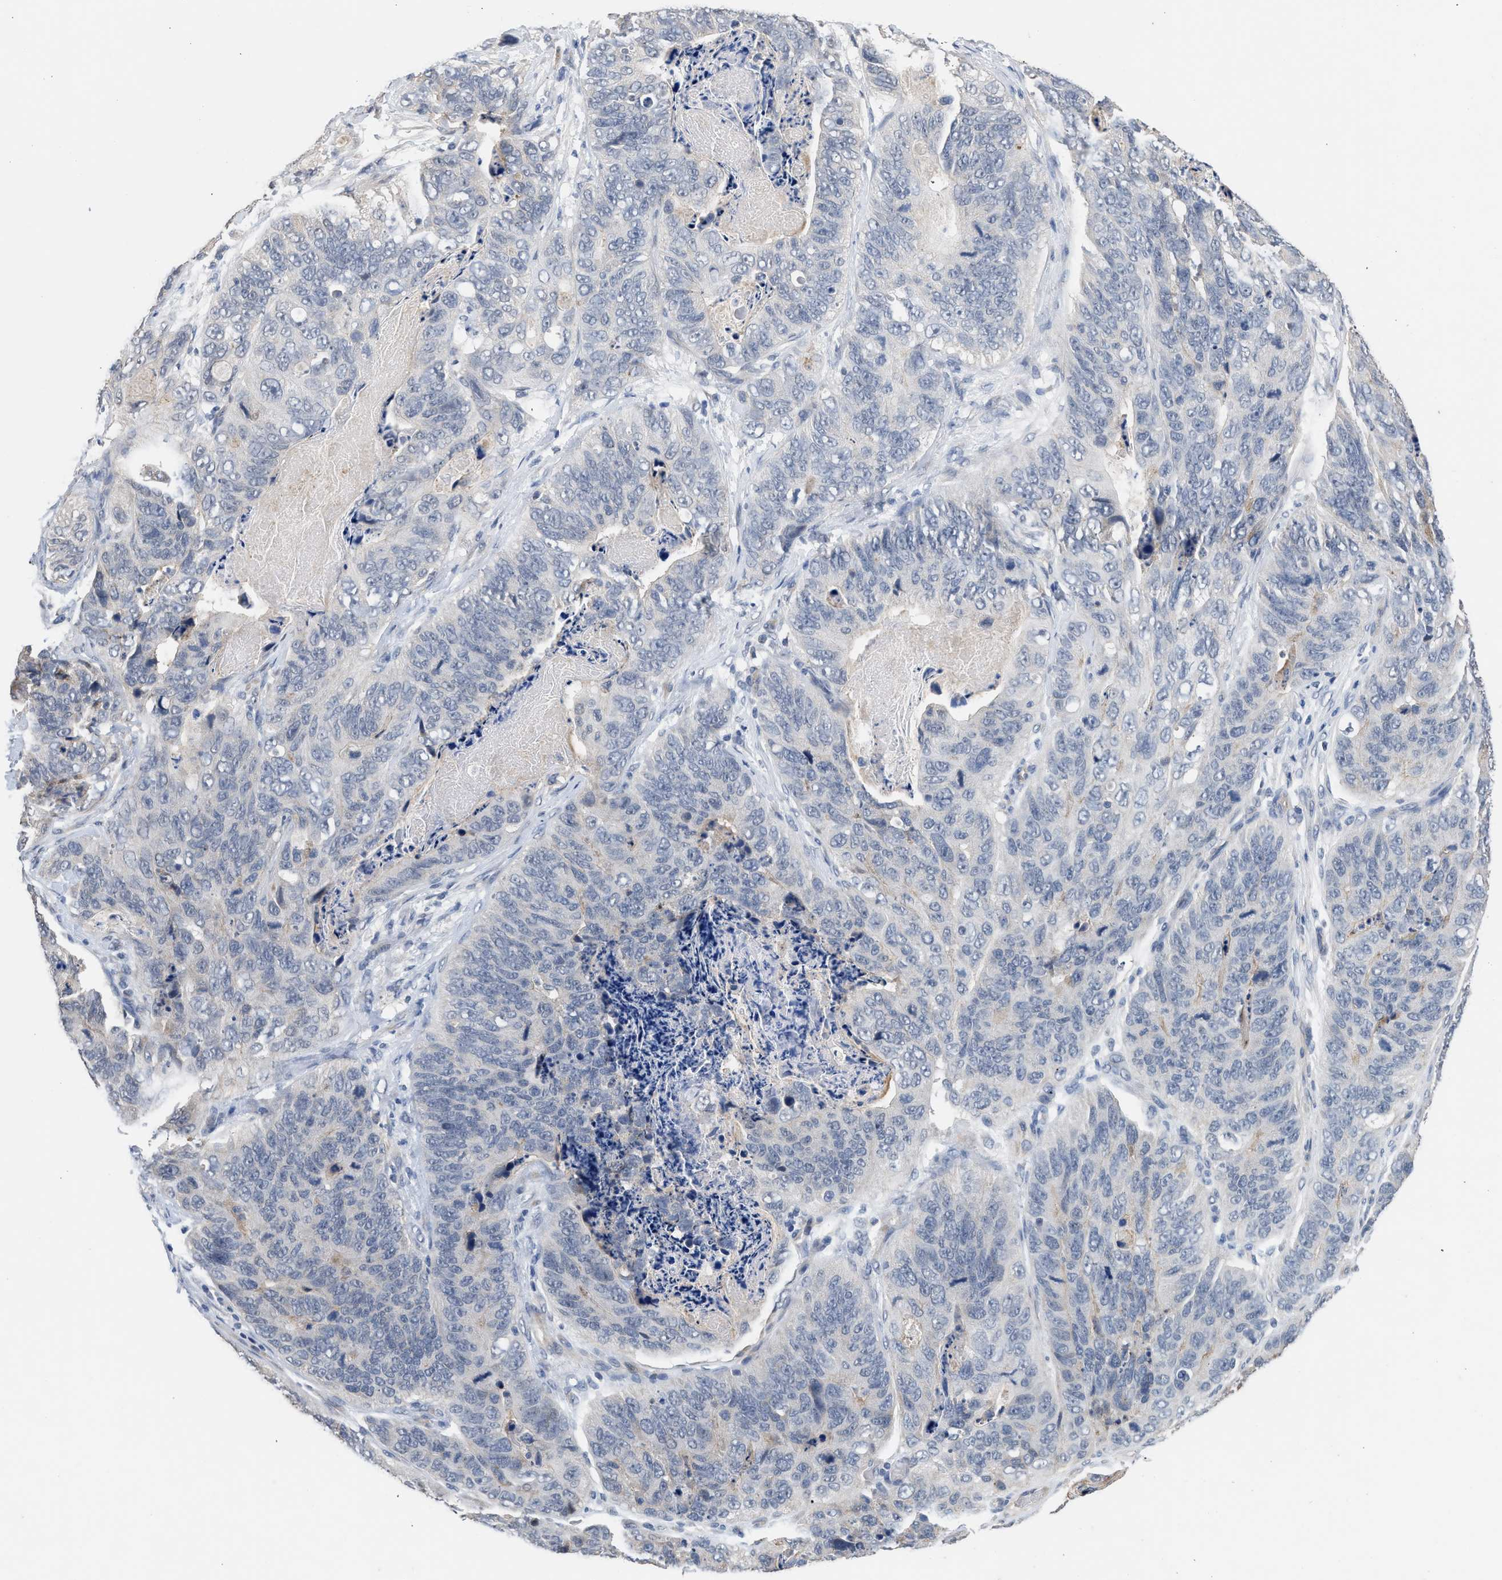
{"staining": {"intensity": "negative", "quantity": "none", "location": "none"}, "tissue": "stomach cancer", "cell_type": "Tumor cells", "image_type": "cancer", "snomed": [{"axis": "morphology", "description": "Adenocarcinoma, NOS"}, {"axis": "topography", "description": "Stomach"}], "caption": "Stomach adenocarcinoma stained for a protein using IHC shows no expression tumor cells.", "gene": "CSF3R", "patient": {"sex": "female", "age": 89}}